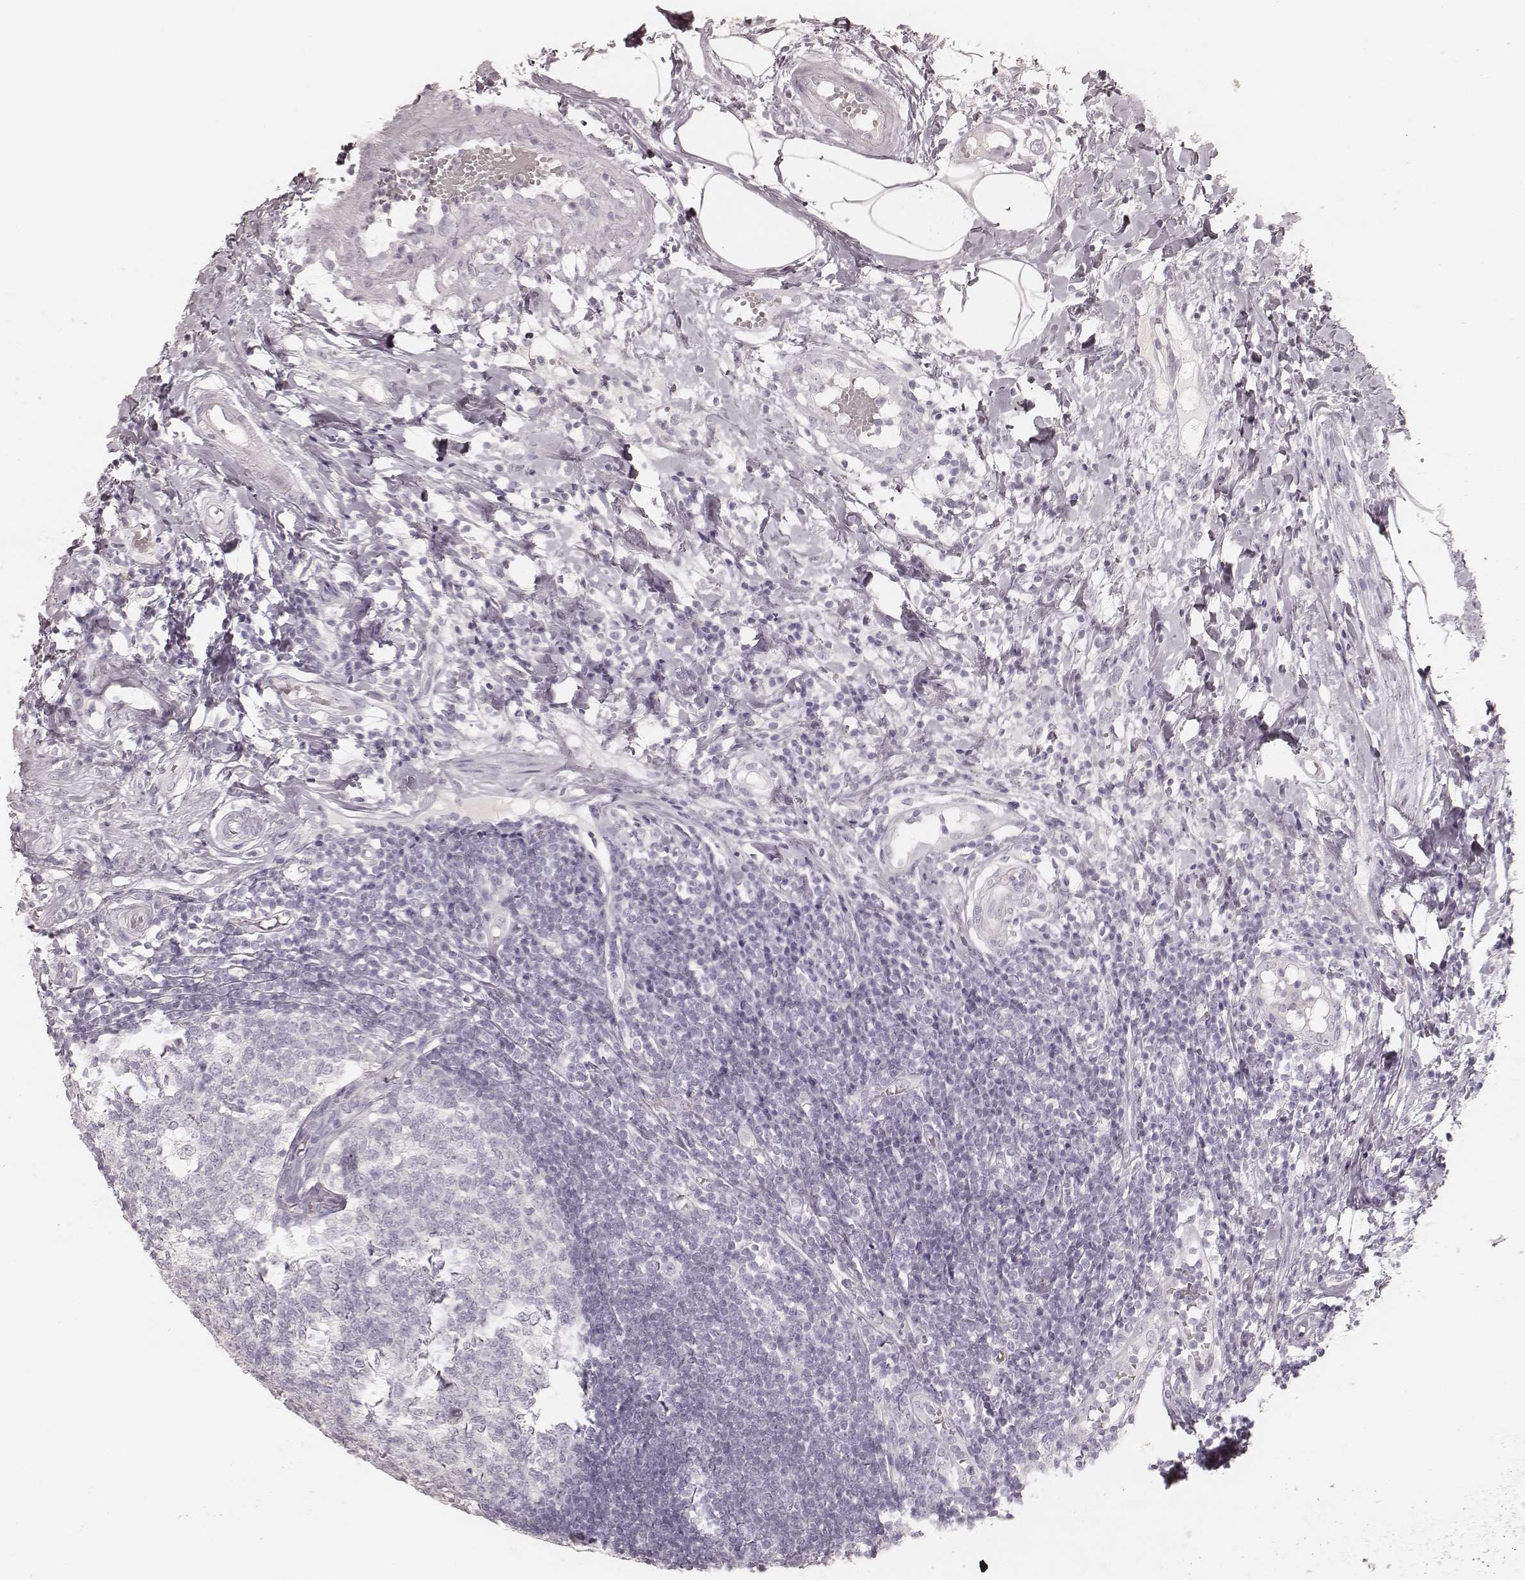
{"staining": {"intensity": "negative", "quantity": "none", "location": "none"}, "tissue": "appendix", "cell_type": "Glandular cells", "image_type": "normal", "snomed": [{"axis": "morphology", "description": "Normal tissue, NOS"}, {"axis": "morphology", "description": "Inflammation, NOS"}, {"axis": "topography", "description": "Appendix"}], "caption": "IHC of unremarkable appendix shows no expression in glandular cells. The staining was performed using DAB to visualize the protein expression in brown, while the nuclei were stained in blue with hematoxylin (Magnification: 20x).", "gene": "KRT26", "patient": {"sex": "male", "age": 16}}